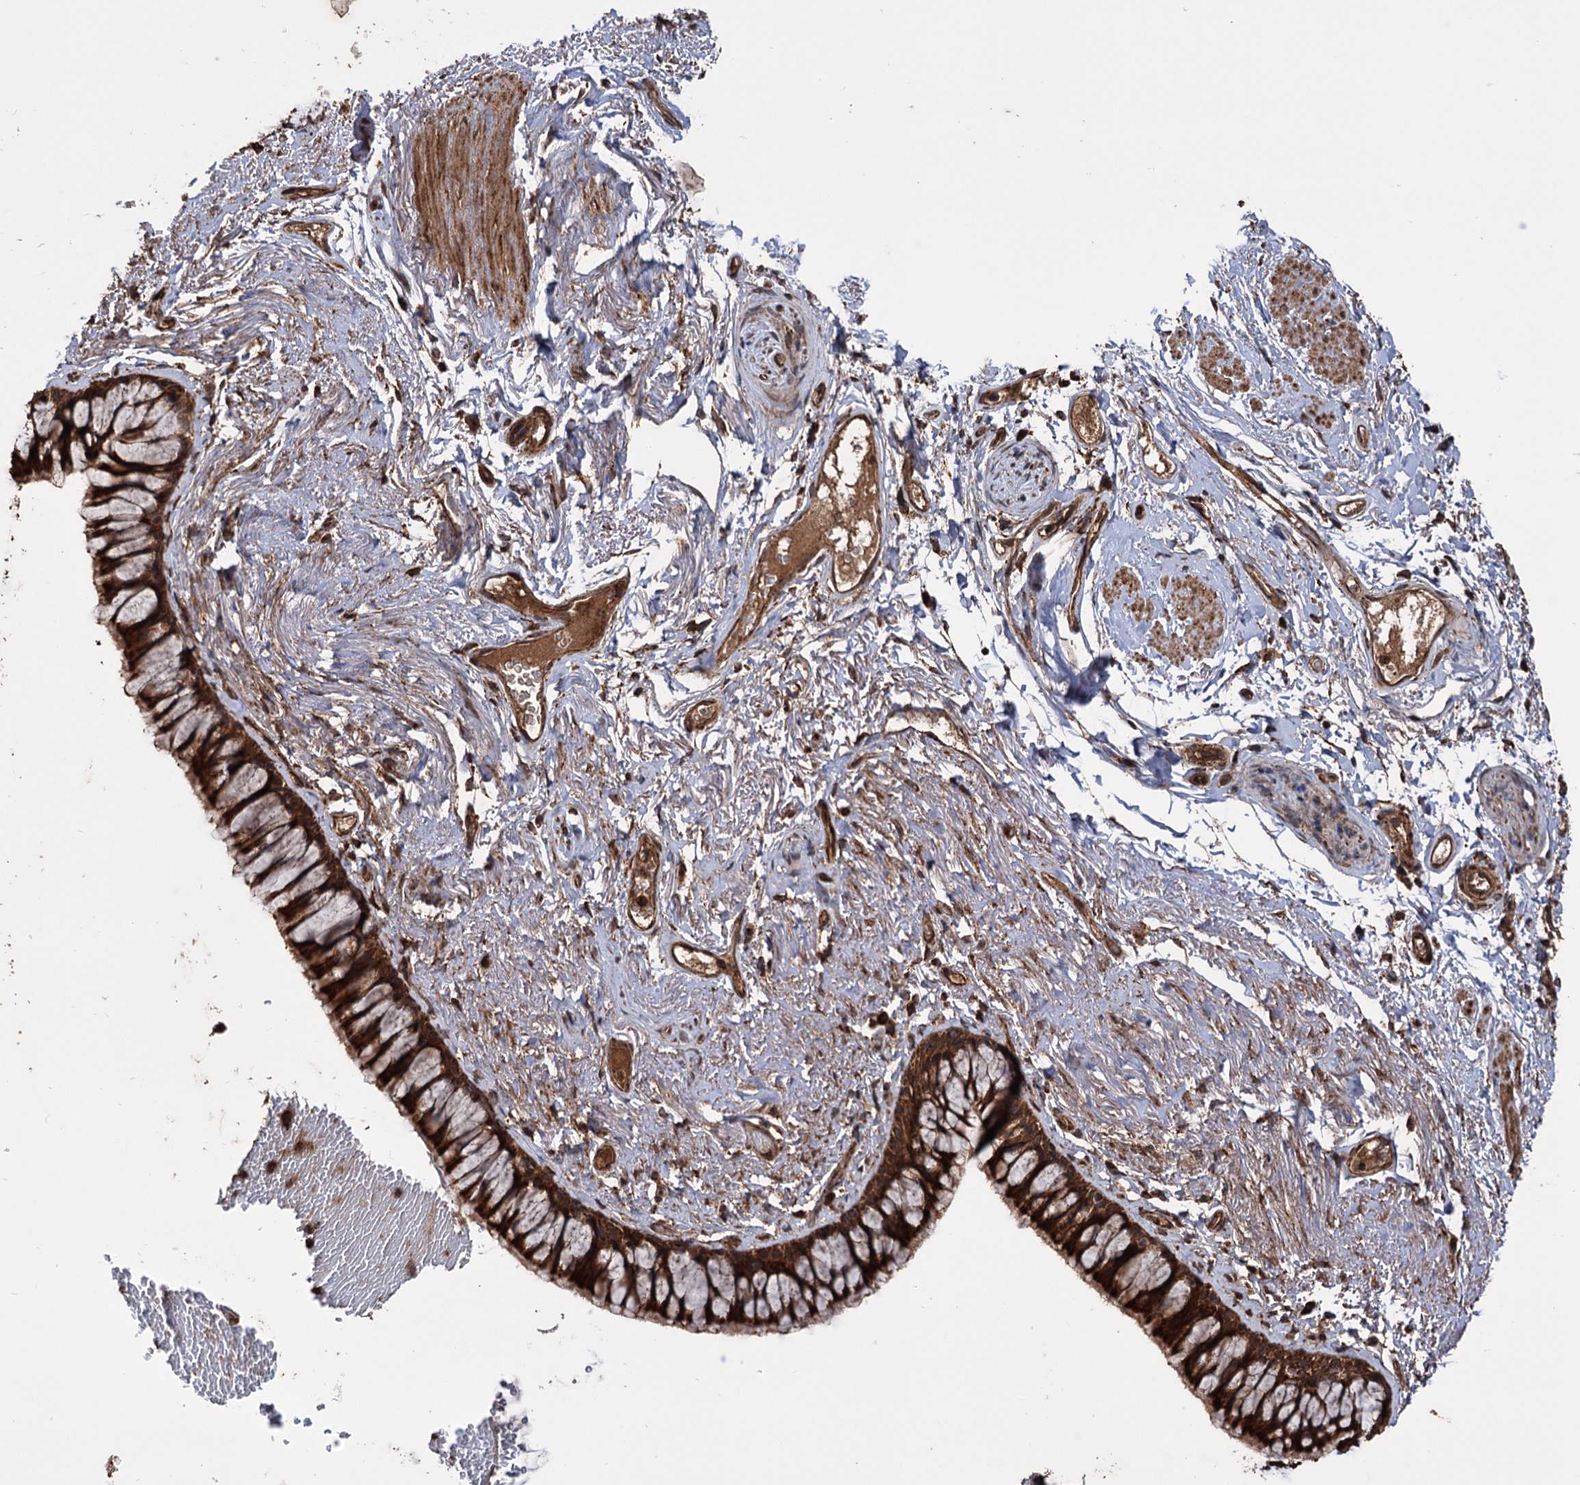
{"staining": {"intensity": "strong", "quantity": ">75%", "location": "cytoplasmic/membranous"}, "tissue": "bronchus", "cell_type": "Respiratory epithelial cells", "image_type": "normal", "snomed": [{"axis": "morphology", "description": "Normal tissue, NOS"}, {"axis": "topography", "description": "Cartilage tissue"}, {"axis": "topography", "description": "Bronchus"}], "caption": "Immunohistochemistry histopathology image of benign bronchus: human bronchus stained using immunohistochemistry (IHC) displays high levels of strong protein expression localized specifically in the cytoplasmic/membranous of respiratory epithelial cells, appearing as a cytoplasmic/membranous brown color.", "gene": "IPO4", "patient": {"sex": "female", "age": 73}}